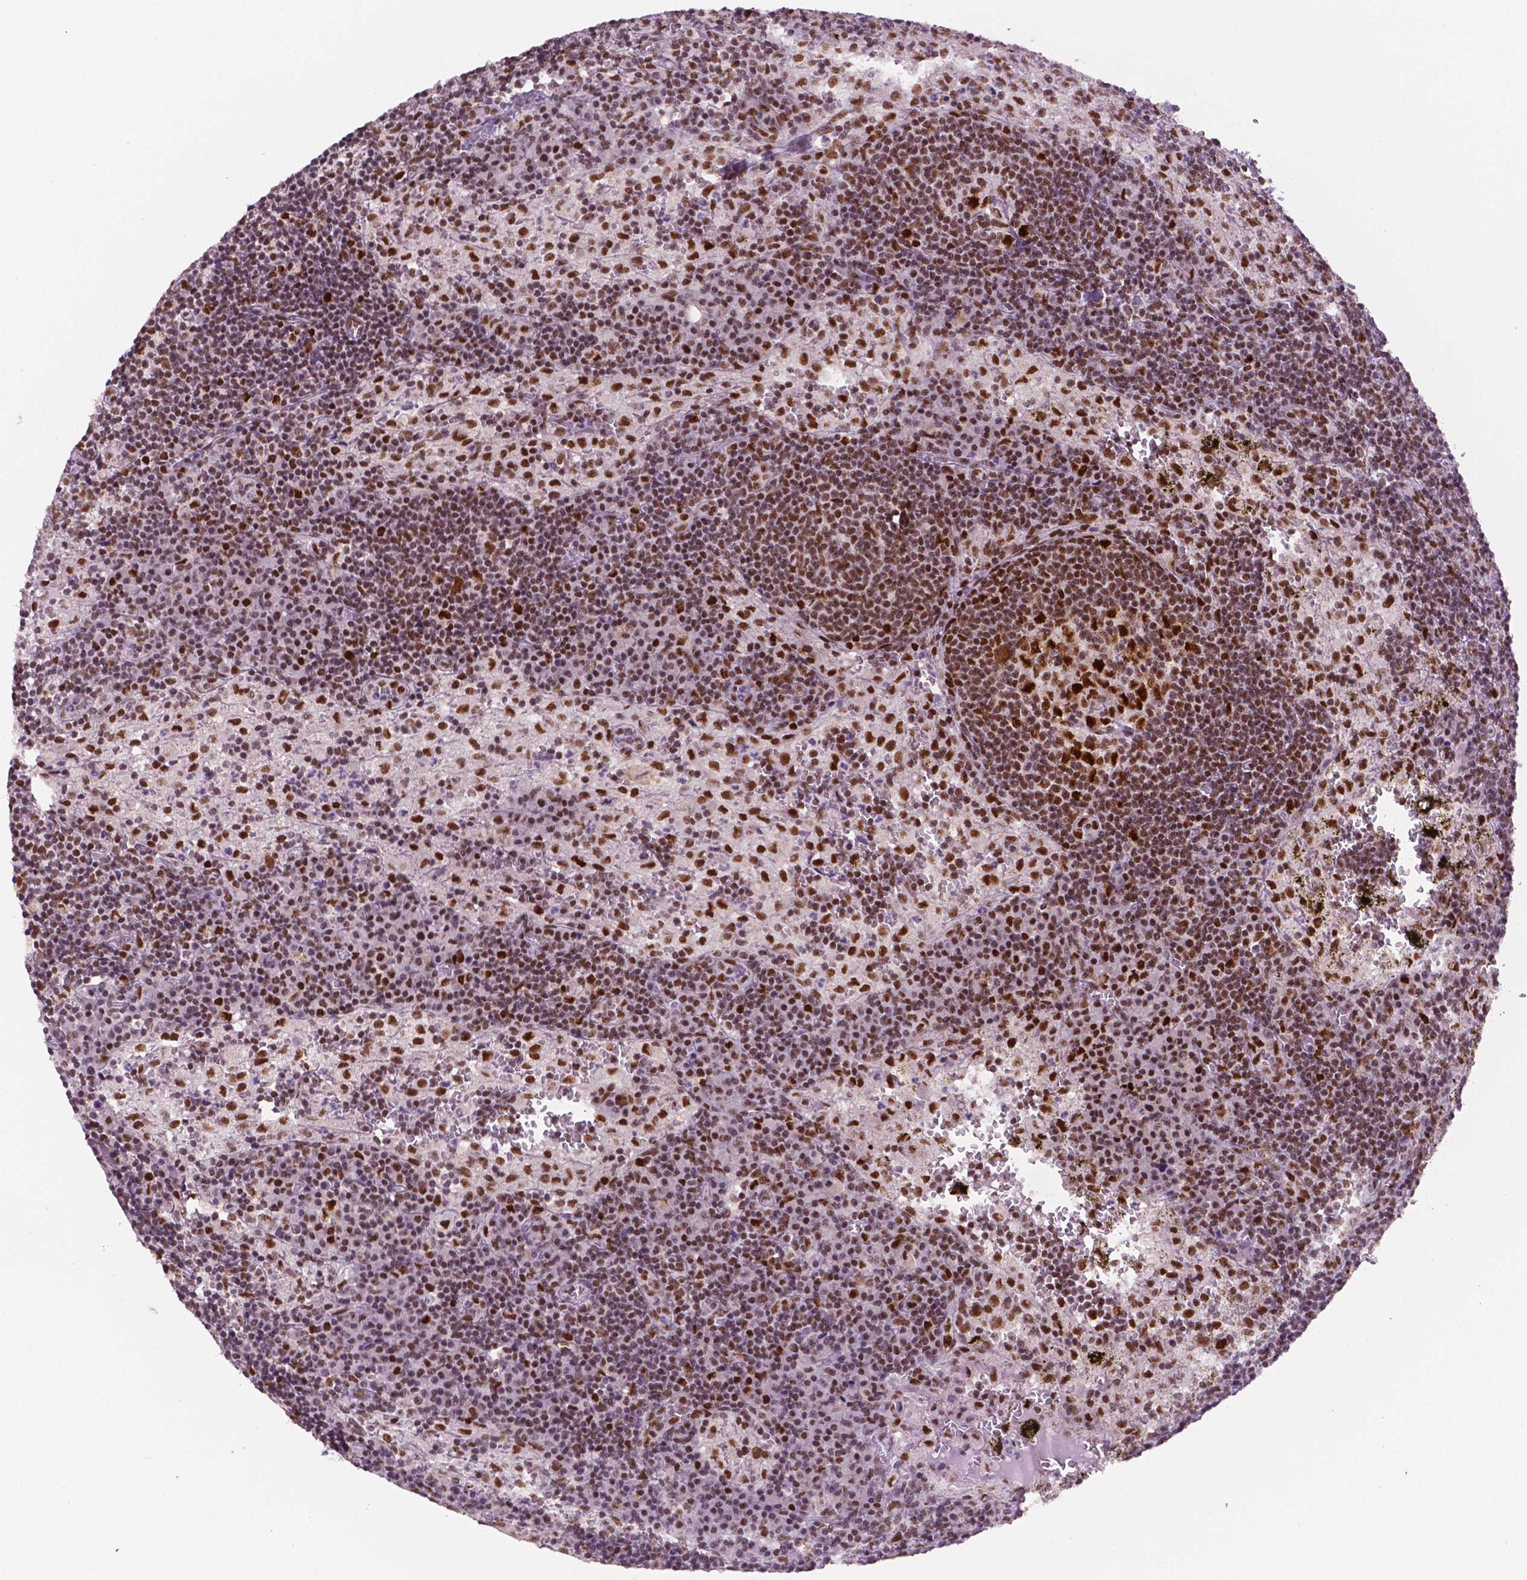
{"staining": {"intensity": "moderate", "quantity": "25%-75%", "location": "nuclear"}, "tissue": "lymph node", "cell_type": "Germinal center cells", "image_type": "normal", "snomed": [{"axis": "morphology", "description": "Normal tissue, NOS"}, {"axis": "topography", "description": "Lymph node"}], "caption": "A brown stain shows moderate nuclear staining of a protein in germinal center cells of normal human lymph node. (Brightfield microscopy of DAB IHC at high magnification).", "gene": "MLH1", "patient": {"sex": "male", "age": 62}}